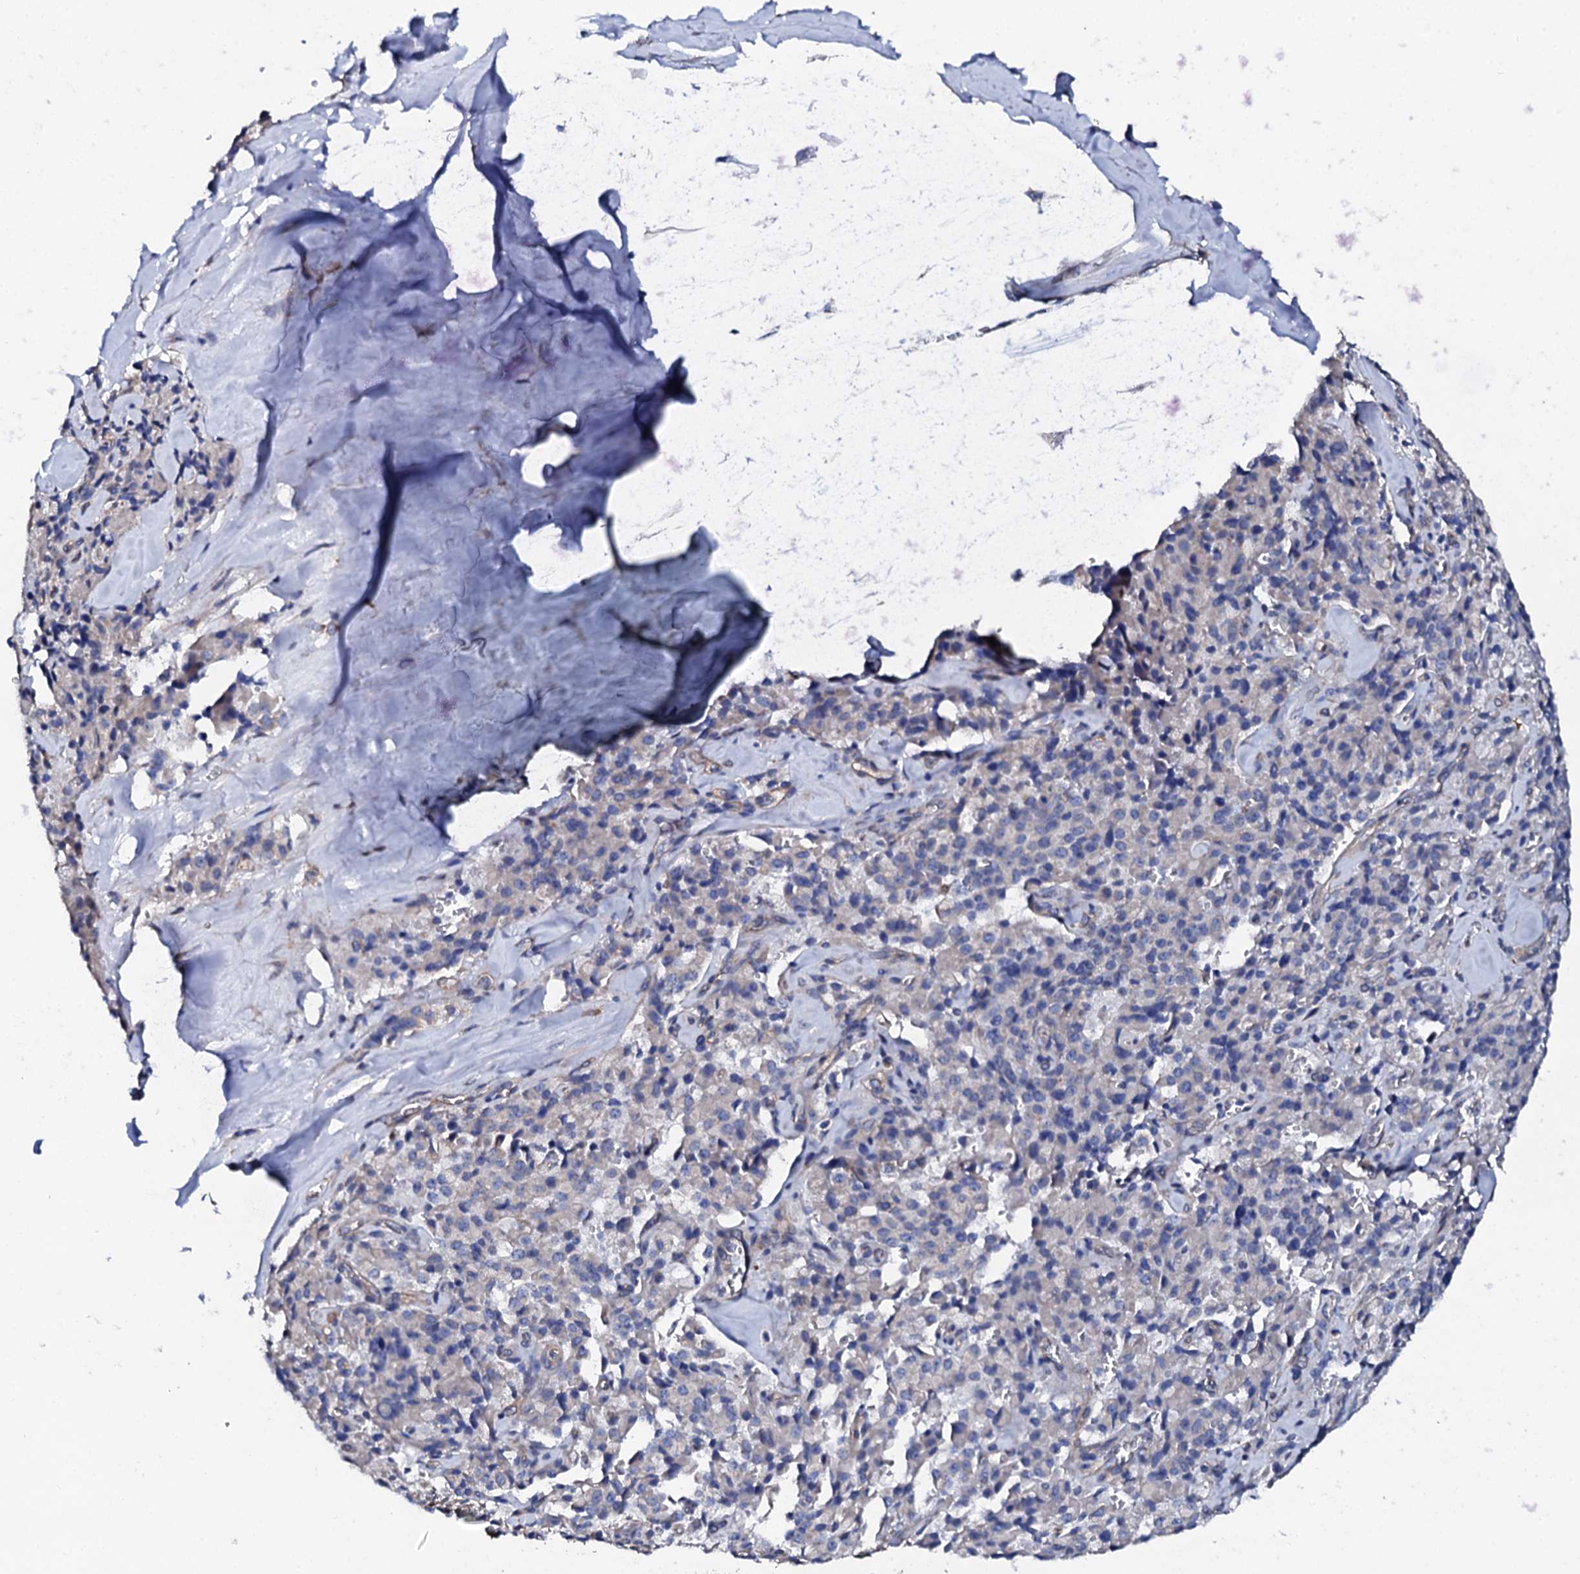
{"staining": {"intensity": "negative", "quantity": "none", "location": "none"}, "tissue": "pancreatic cancer", "cell_type": "Tumor cells", "image_type": "cancer", "snomed": [{"axis": "morphology", "description": "Adenocarcinoma, NOS"}, {"axis": "topography", "description": "Pancreas"}], "caption": "Adenocarcinoma (pancreatic) stained for a protein using immunohistochemistry (IHC) reveals no expression tumor cells.", "gene": "KLHL32", "patient": {"sex": "male", "age": 65}}